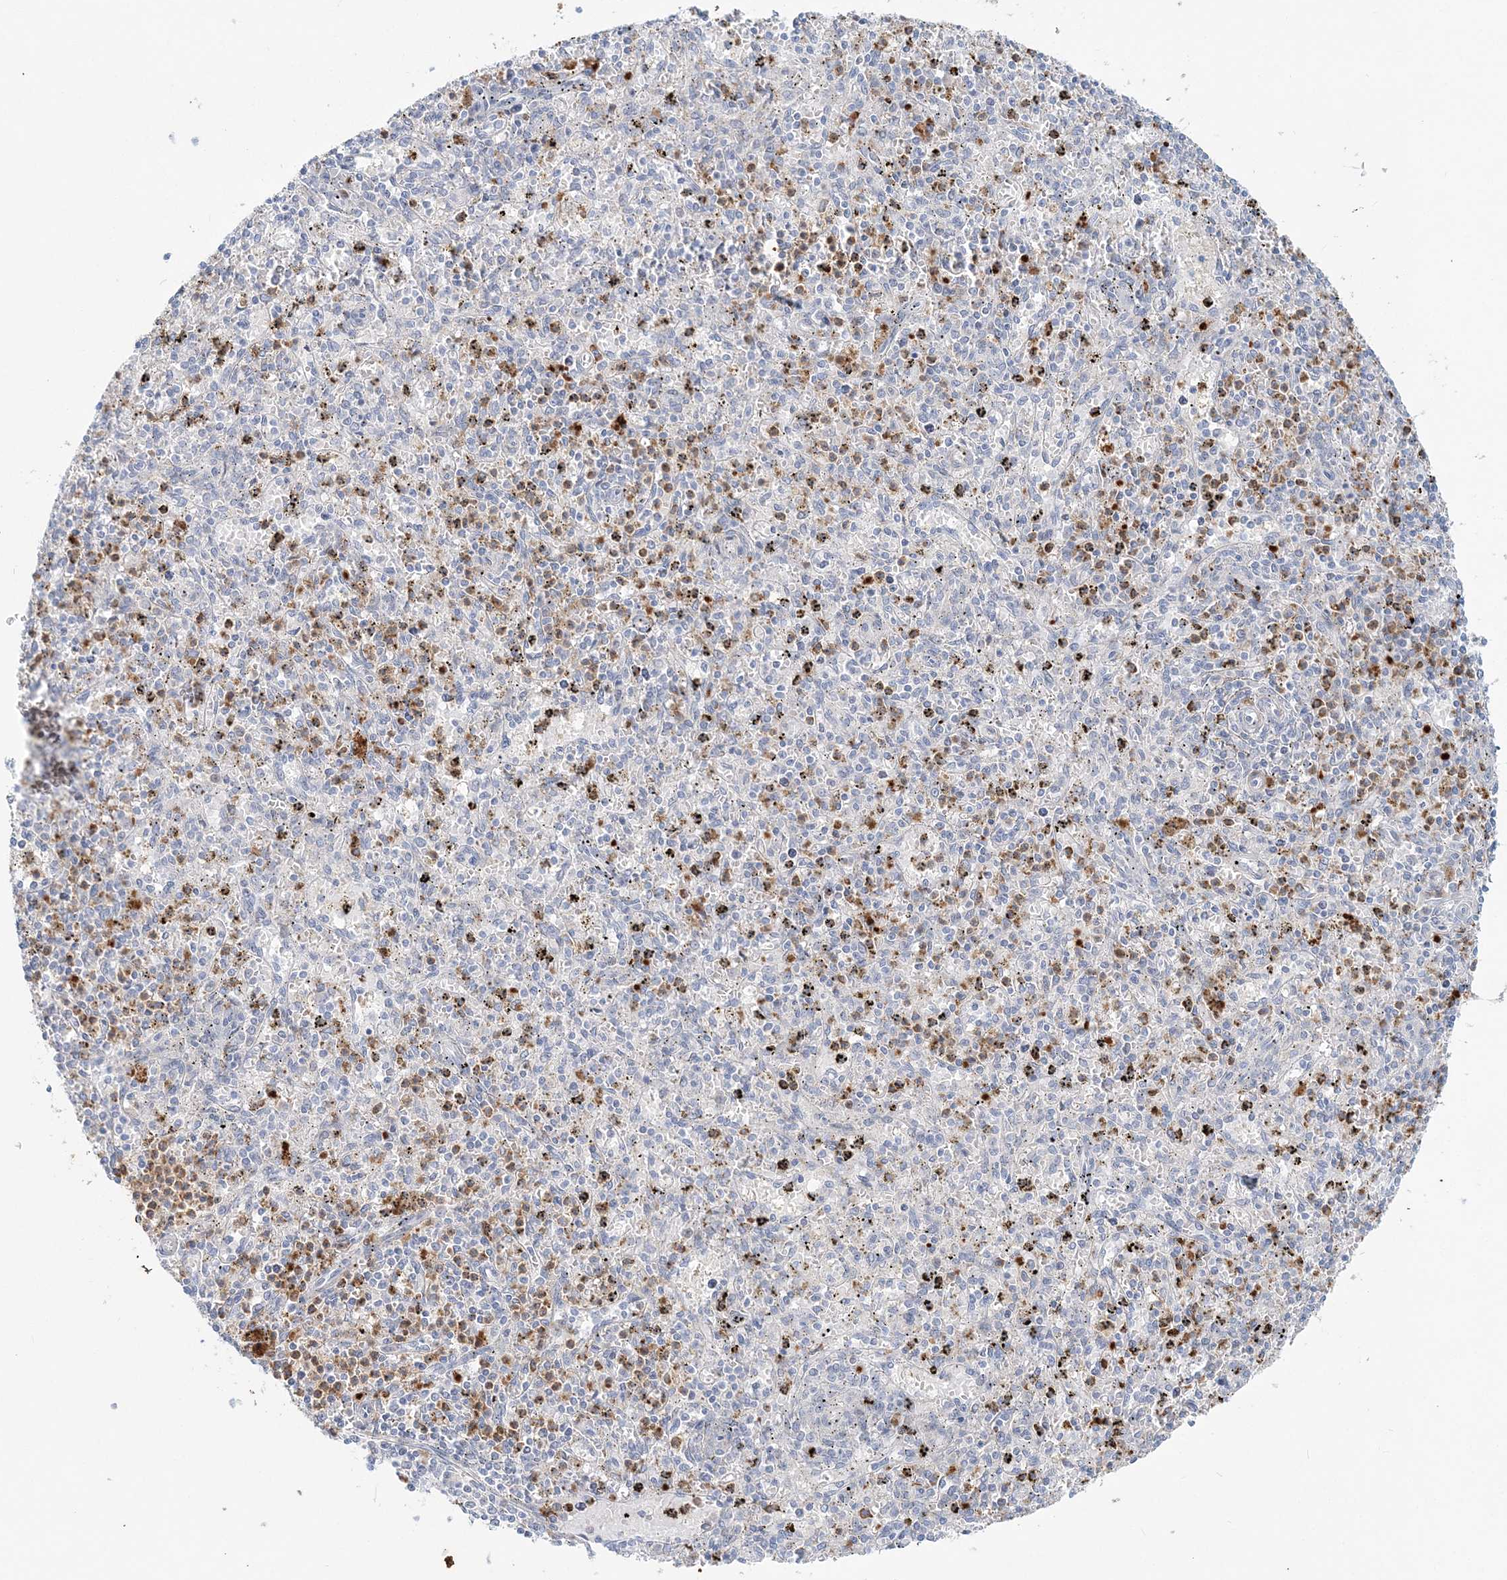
{"staining": {"intensity": "moderate", "quantity": "25%-75%", "location": "cytoplasmic/membranous"}, "tissue": "spleen", "cell_type": "Cells in red pulp", "image_type": "normal", "snomed": [{"axis": "morphology", "description": "Normal tissue, NOS"}, {"axis": "topography", "description": "Spleen"}], "caption": "High-magnification brightfield microscopy of unremarkable spleen stained with DAB (3,3'-diaminobenzidine) (brown) and counterstained with hematoxylin (blue). cells in red pulp exhibit moderate cytoplasmic/membranous positivity is identified in approximately25%-75% of cells. The staining was performed using DAB to visualize the protein expression in brown, while the nuclei were stained in blue with hematoxylin (Magnification: 20x).", "gene": "DNAH5", "patient": {"sex": "male", "age": 72}}